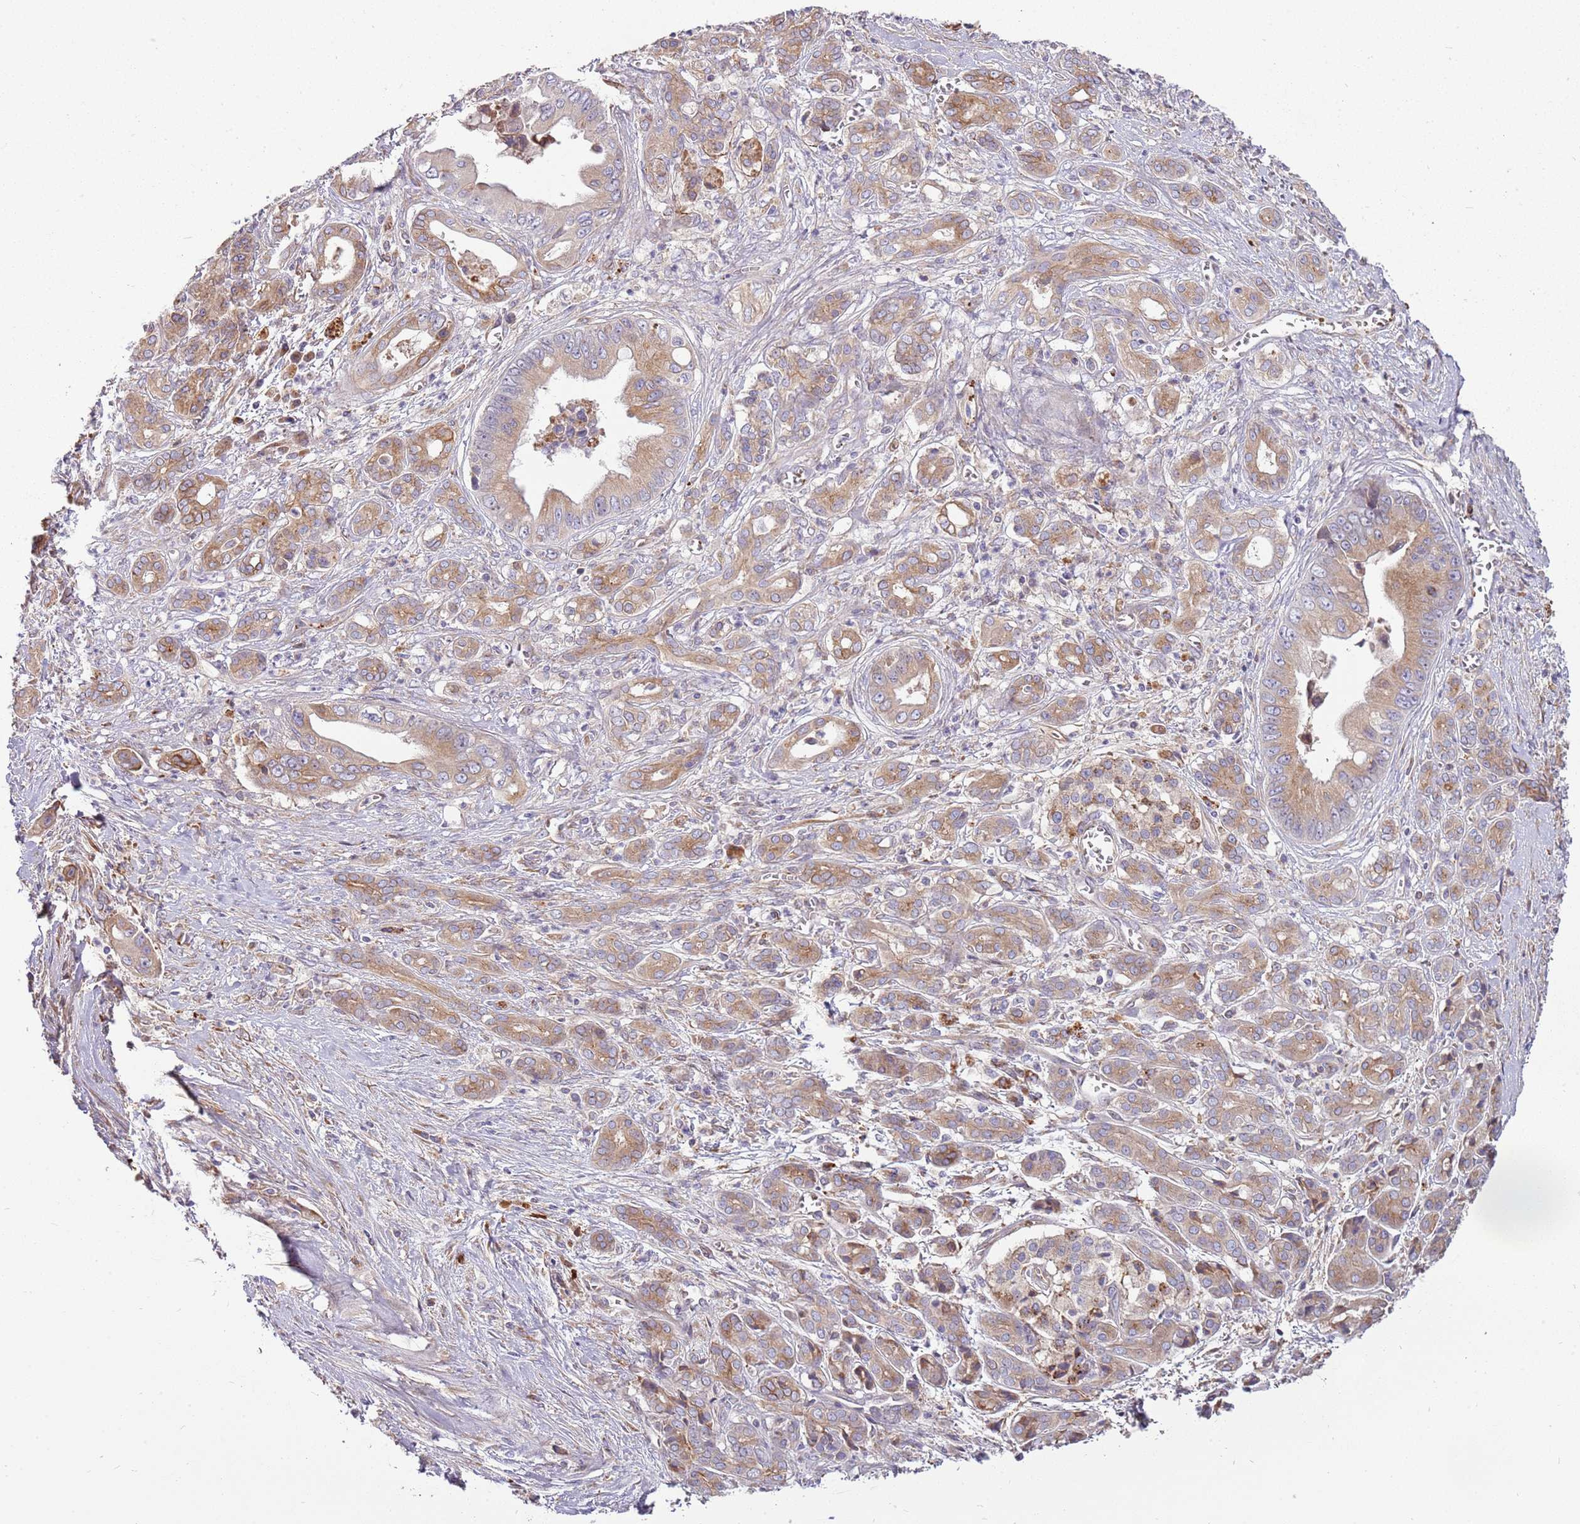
{"staining": {"intensity": "moderate", "quantity": "25%-75%", "location": "cytoplasmic/membranous"}, "tissue": "pancreatic cancer", "cell_type": "Tumor cells", "image_type": "cancer", "snomed": [{"axis": "morphology", "description": "Adenocarcinoma, NOS"}, {"axis": "topography", "description": "Pancreas"}], "caption": "Immunohistochemistry histopathology image of human pancreatic cancer stained for a protein (brown), which reveals medium levels of moderate cytoplasmic/membranous staining in about 25%-75% of tumor cells.", "gene": "EMC1", "patient": {"sex": "male", "age": 59}}